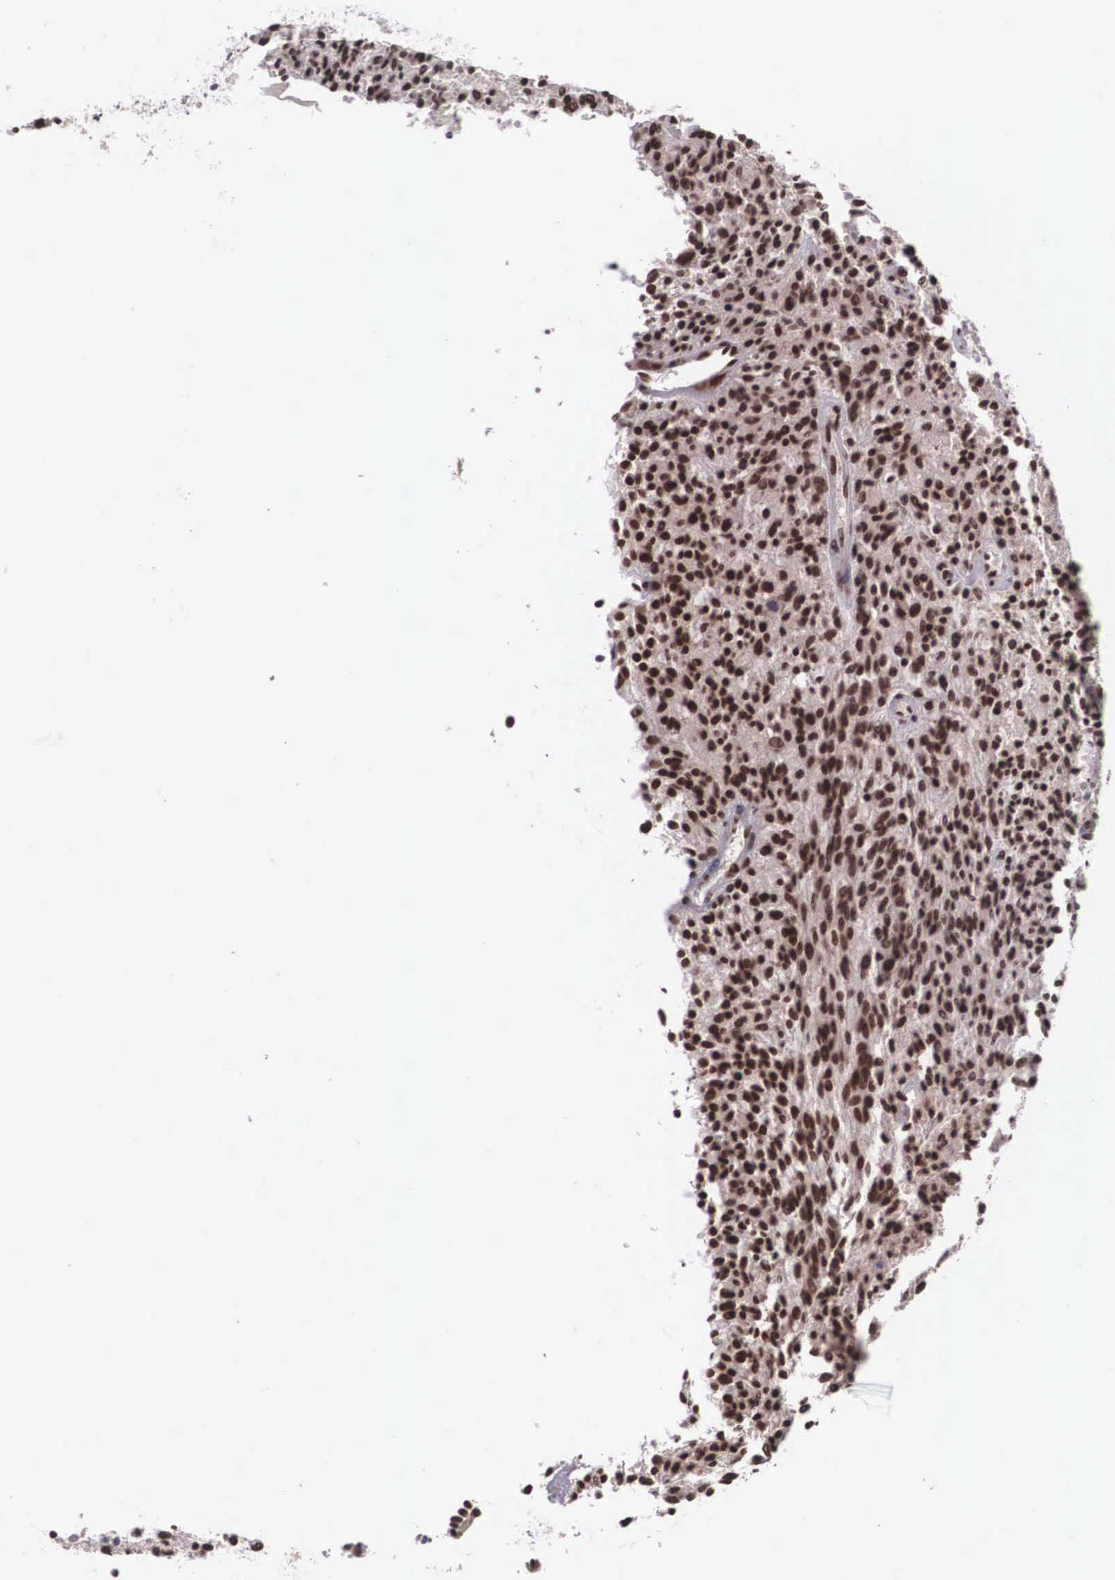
{"staining": {"intensity": "strong", "quantity": ">75%", "location": "nuclear"}, "tissue": "glioma", "cell_type": "Tumor cells", "image_type": "cancer", "snomed": [{"axis": "morphology", "description": "Glioma, malignant, High grade"}, {"axis": "topography", "description": "Brain"}], "caption": "Glioma tissue reveals strong nuclear positivity in about >75% of tumor cells, visualized by immunohistochemistry. (DAB (3,3'-diaminobenzidine) IHC with brightfield microscopy, high magnification).", "gene": "POLR2F", "patient": {"sex": "female", "age": 13}}